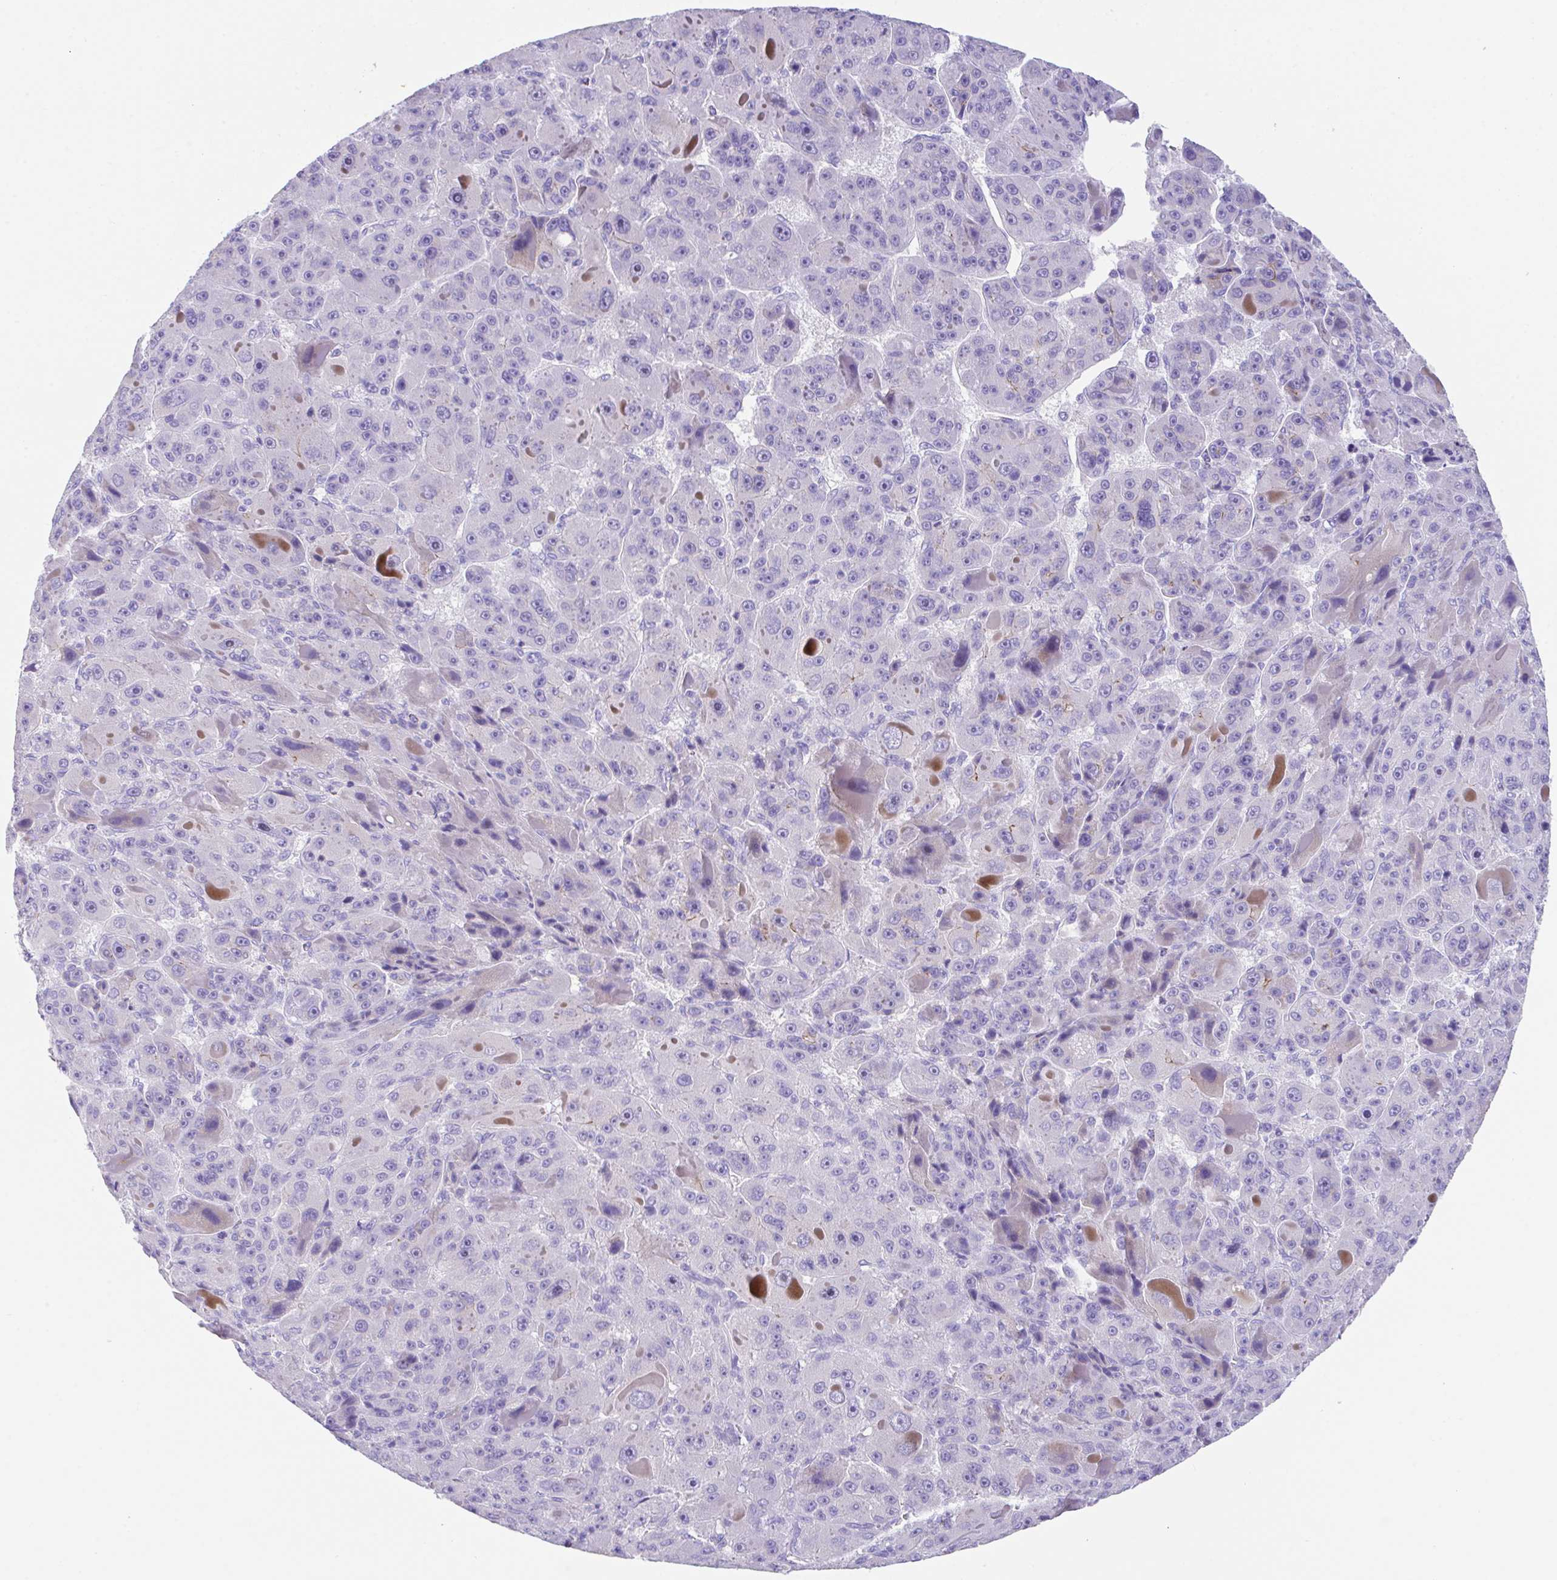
{"staining": {"intensity": "negative", "quantity": "none", "location": "none"}, "tissue": "liver cancer", "cell_type": "Tumor cells", "image_type": "cancer", "snomed": [{"axis": "morphology", "description": "Carcinoma, Hepatocellular, NOS"}, {"axis": "topography", "description": "Liver"}], "caption": "Protein analysis of liver cancer (hepatocellular carcinoma) shows no significant staining in tumor cells.", "gene": "SLC16A6", "patient": {"sex": "male", "age": 76}}